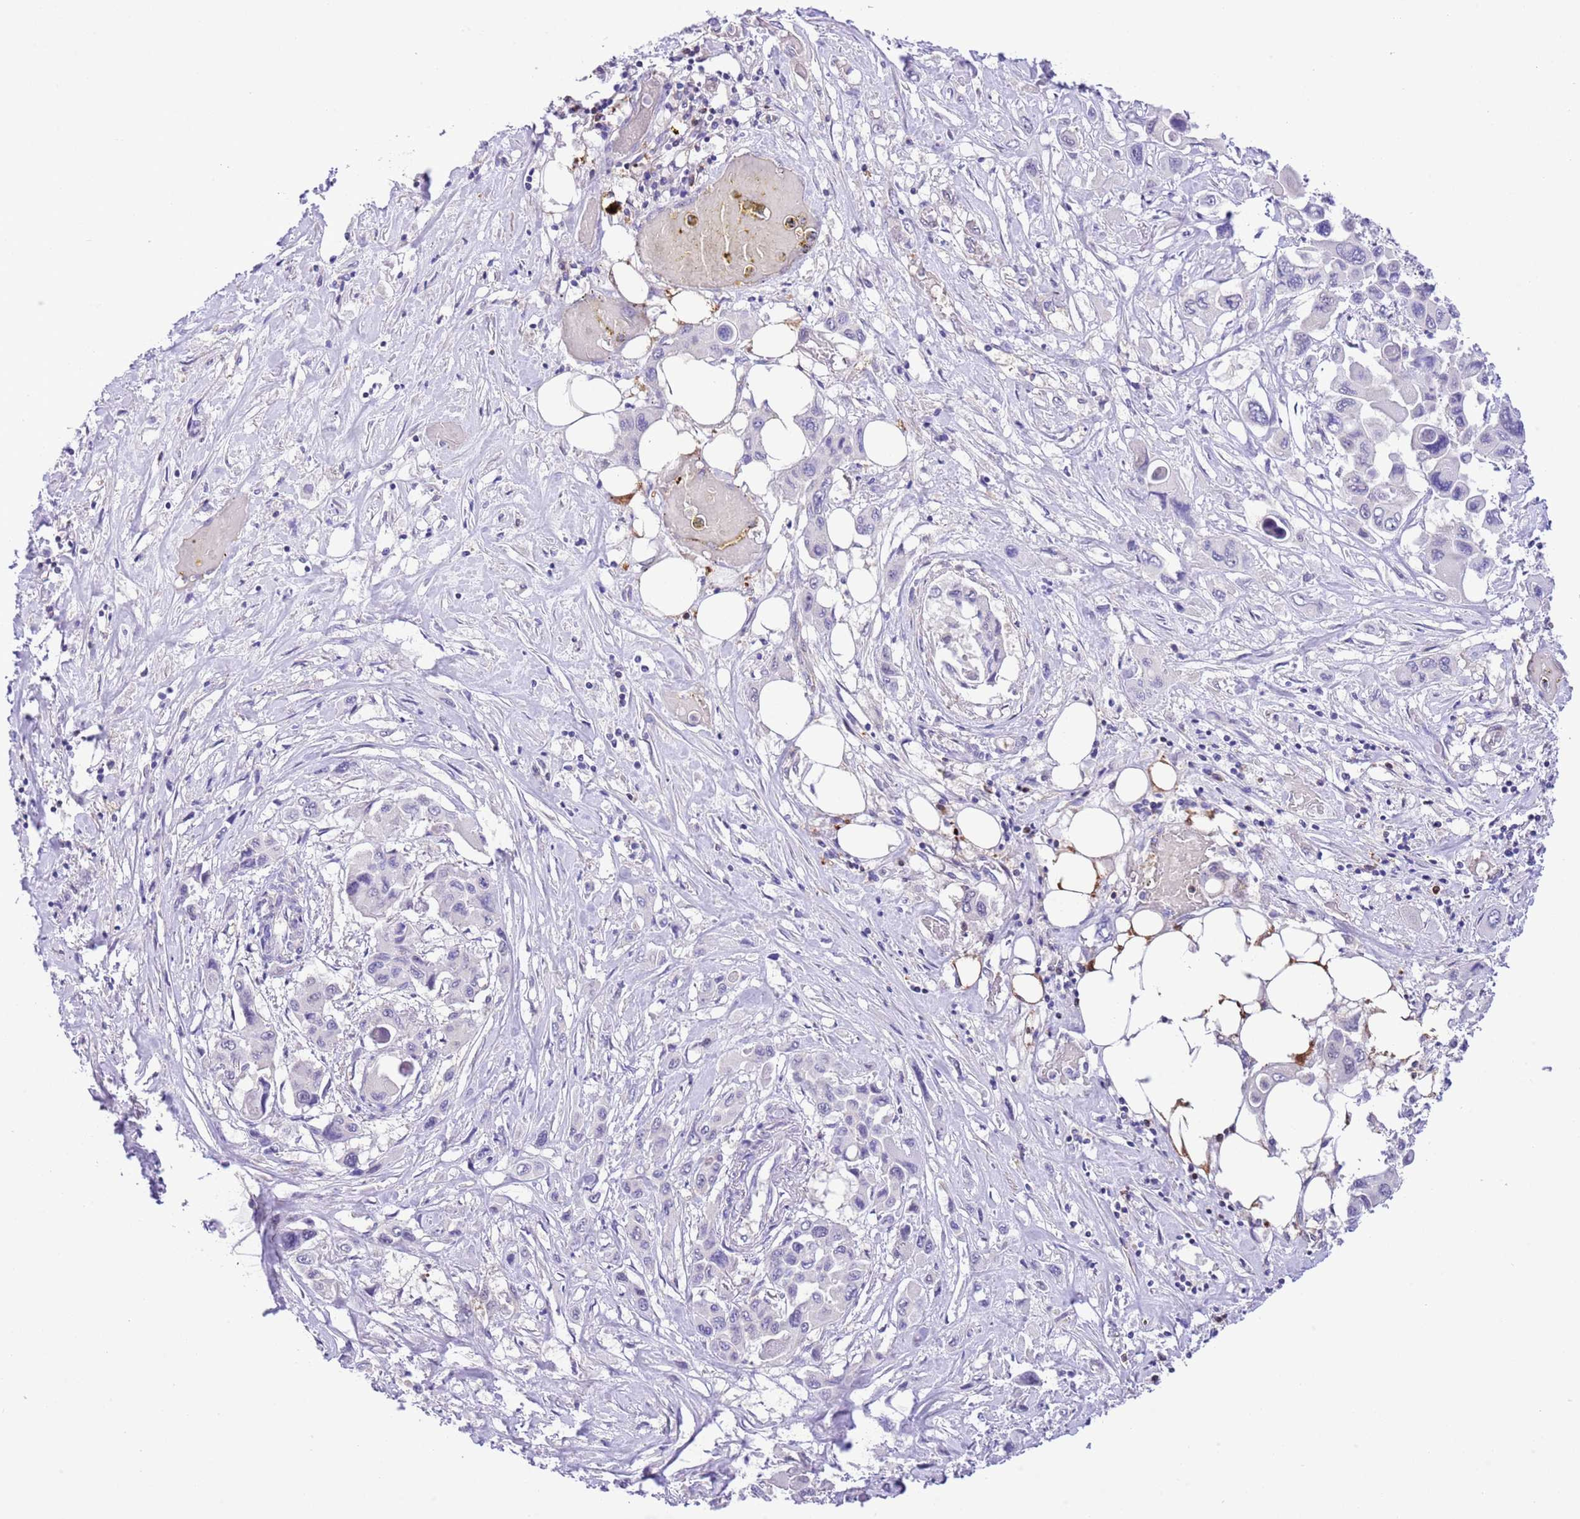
{"staining": {"intensity": "negative", "quantity": "none", "location": "none"}, "tissue": "pancreatic cancer", "cell_type": "Tumor cells", "image_type": "cancer", "snomed": [{"axis": "morphology", "description": "Adenocarcinoma, NOS"}, {"axis": "topography", "description": "Pancreas"}], "caption": "A micrograph of human pancreatic adenocarcinoma is negative for staining in tumor cells.", "gene": "PRR32", "patient": {"sex": "male", "age": 92}}